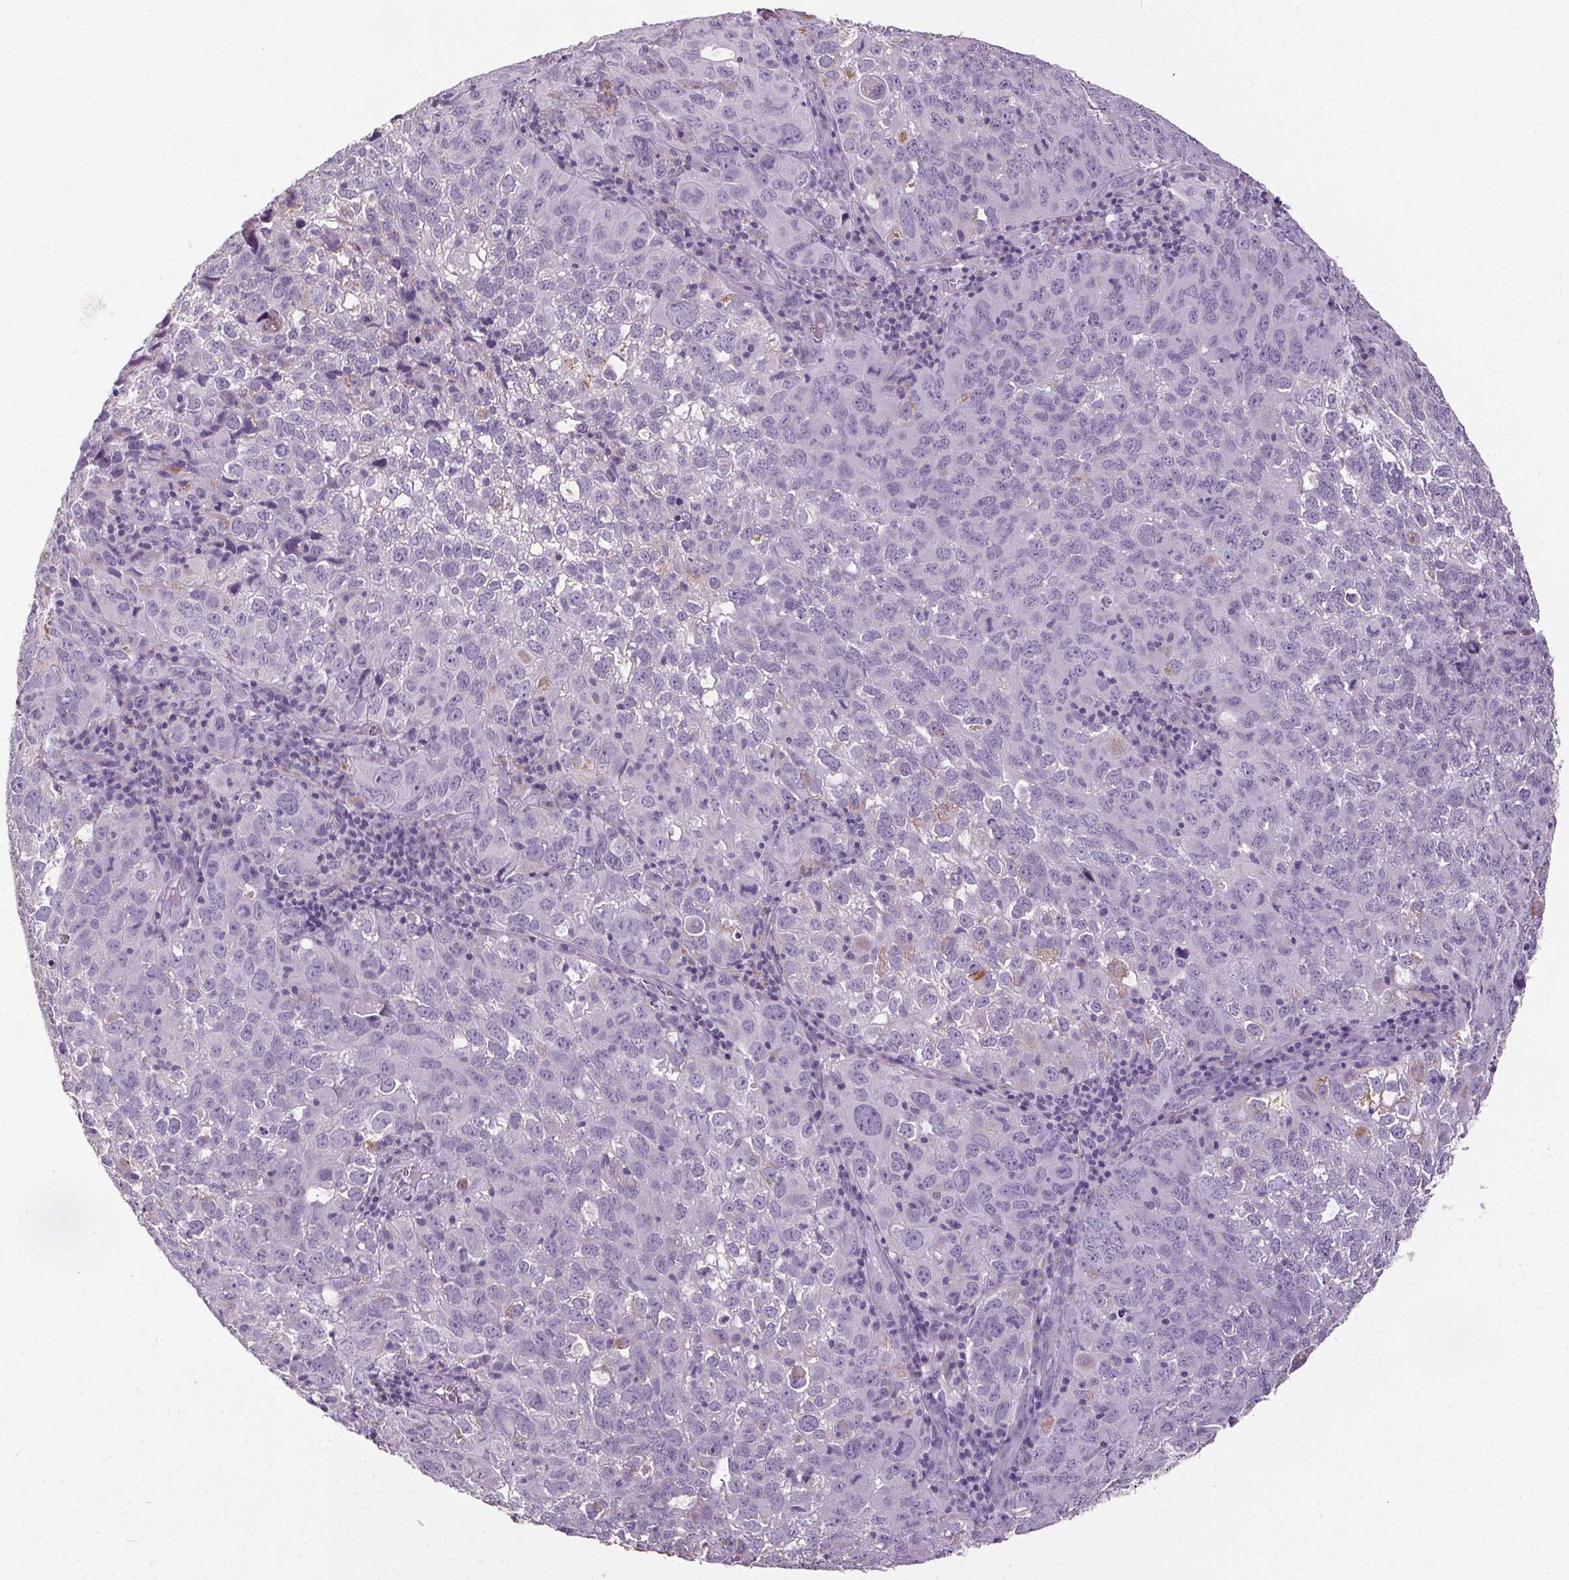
{"staining": {"intensity": "negative", "quantity": "none", "location": "none"}, "tissue": "cervical cancer", "cell_type": "Tumor cells", "image_type": "cancer", "snomed": [{"axis": "morphology", "description": "Squamous cell carcinoma, NOS"}, {"axis": "topography", "description": "Cervix"}], "caption": "This is an immunohistochemistry image of cervical cancer (squamous cell carcinoma). There is no expression in tumor cells.", "gene": "GPIHBP1", "patient": {"sex": "female", "age": 55}}